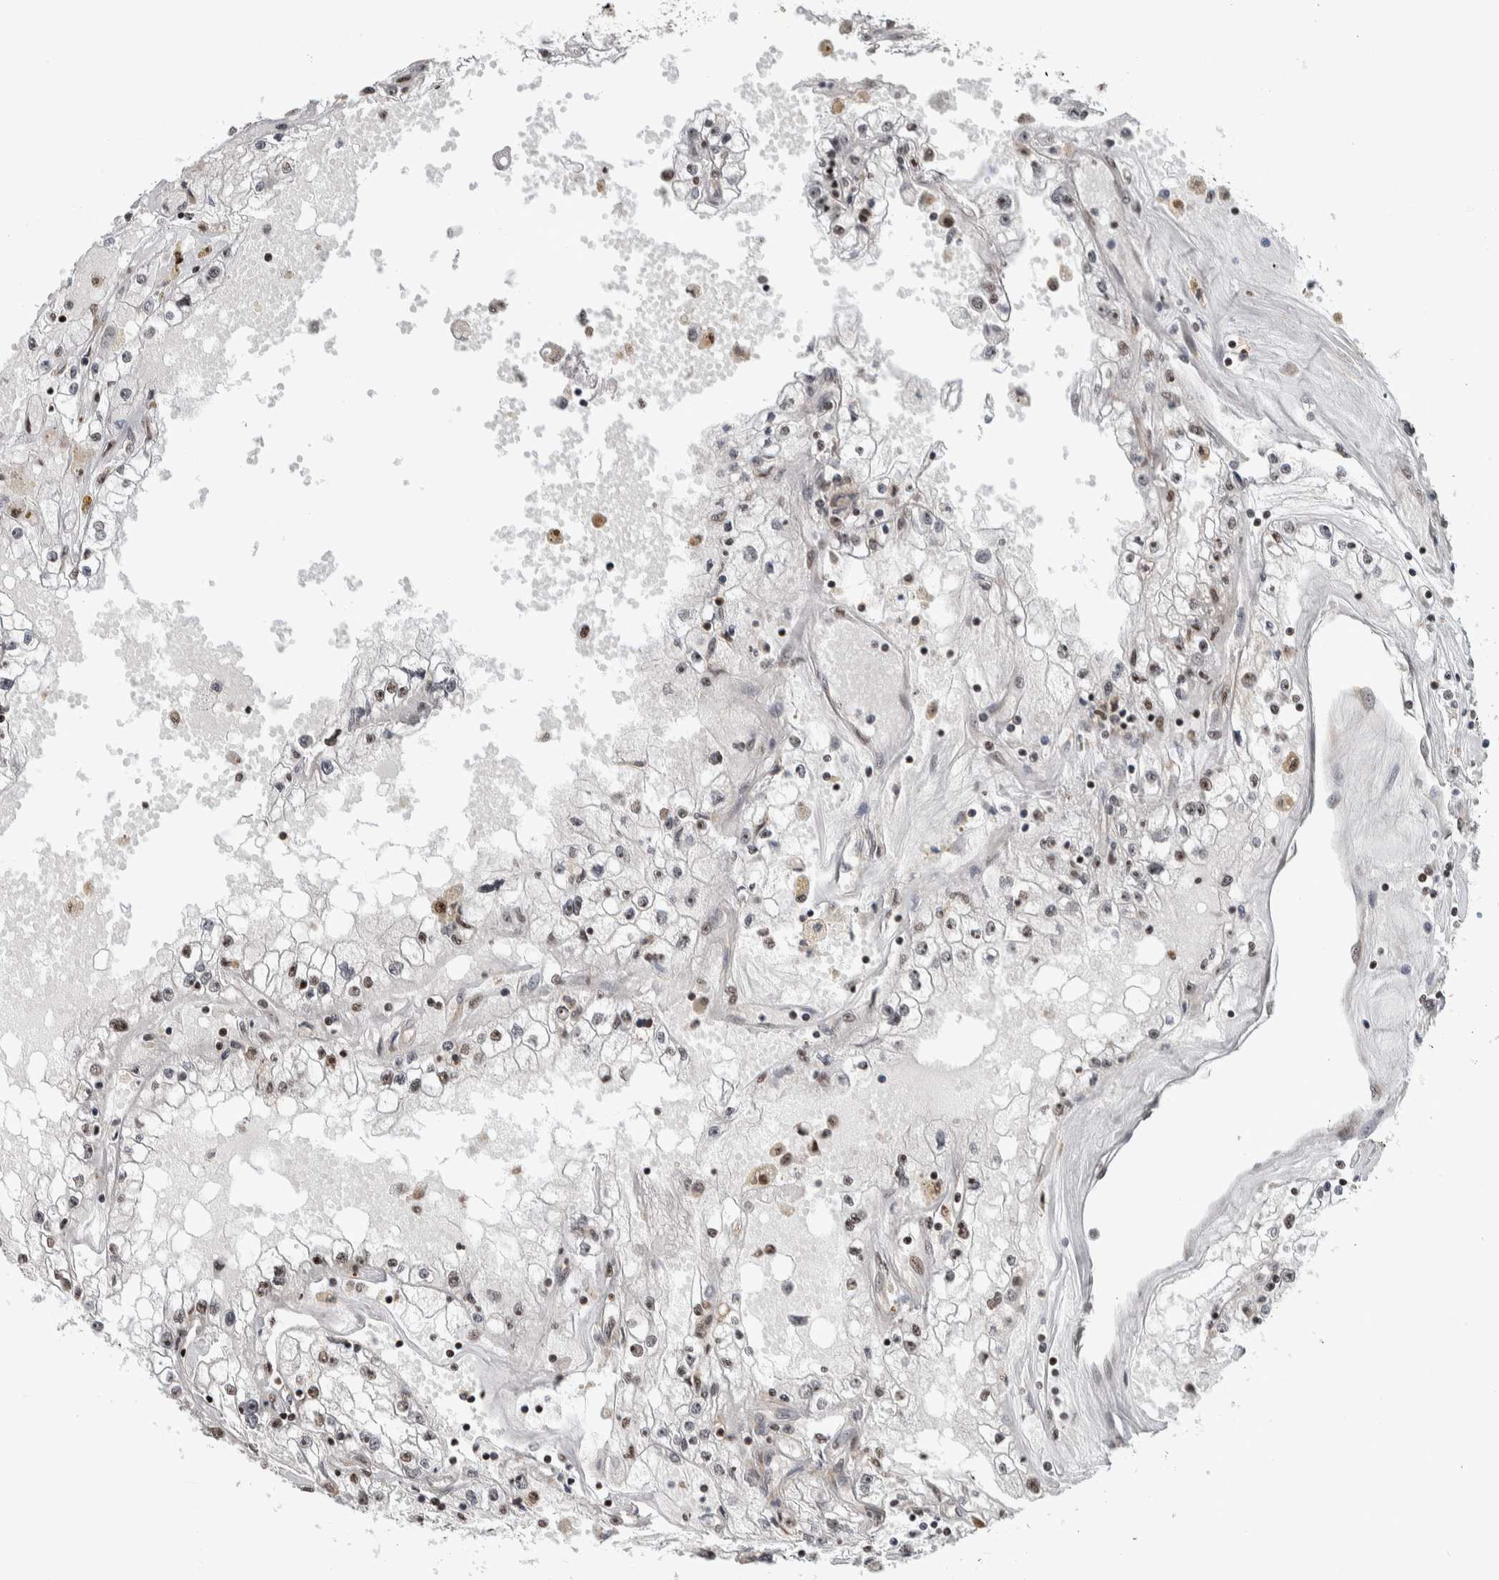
{"staining": {"intensity": "moderate", "quantity": "25%-75%", "location": "nuclear"}, "tissue": "renal cancer", "cell_type": "Tumor cells", "image_type": "cancer", "snomed": [{"axis": "morphology", "description": "Adenocarcinoma, NOS"}, {"axis": "topography", "description": "Kidney"}], "caption": "This histopathology image shows IHC staining of renal adenocarcinoma, with medium moderate nuclear staining in approximately 25%-75% of tumor cells.", "gene": "NCL", "patient": {"sex": "male", "age": 56}}